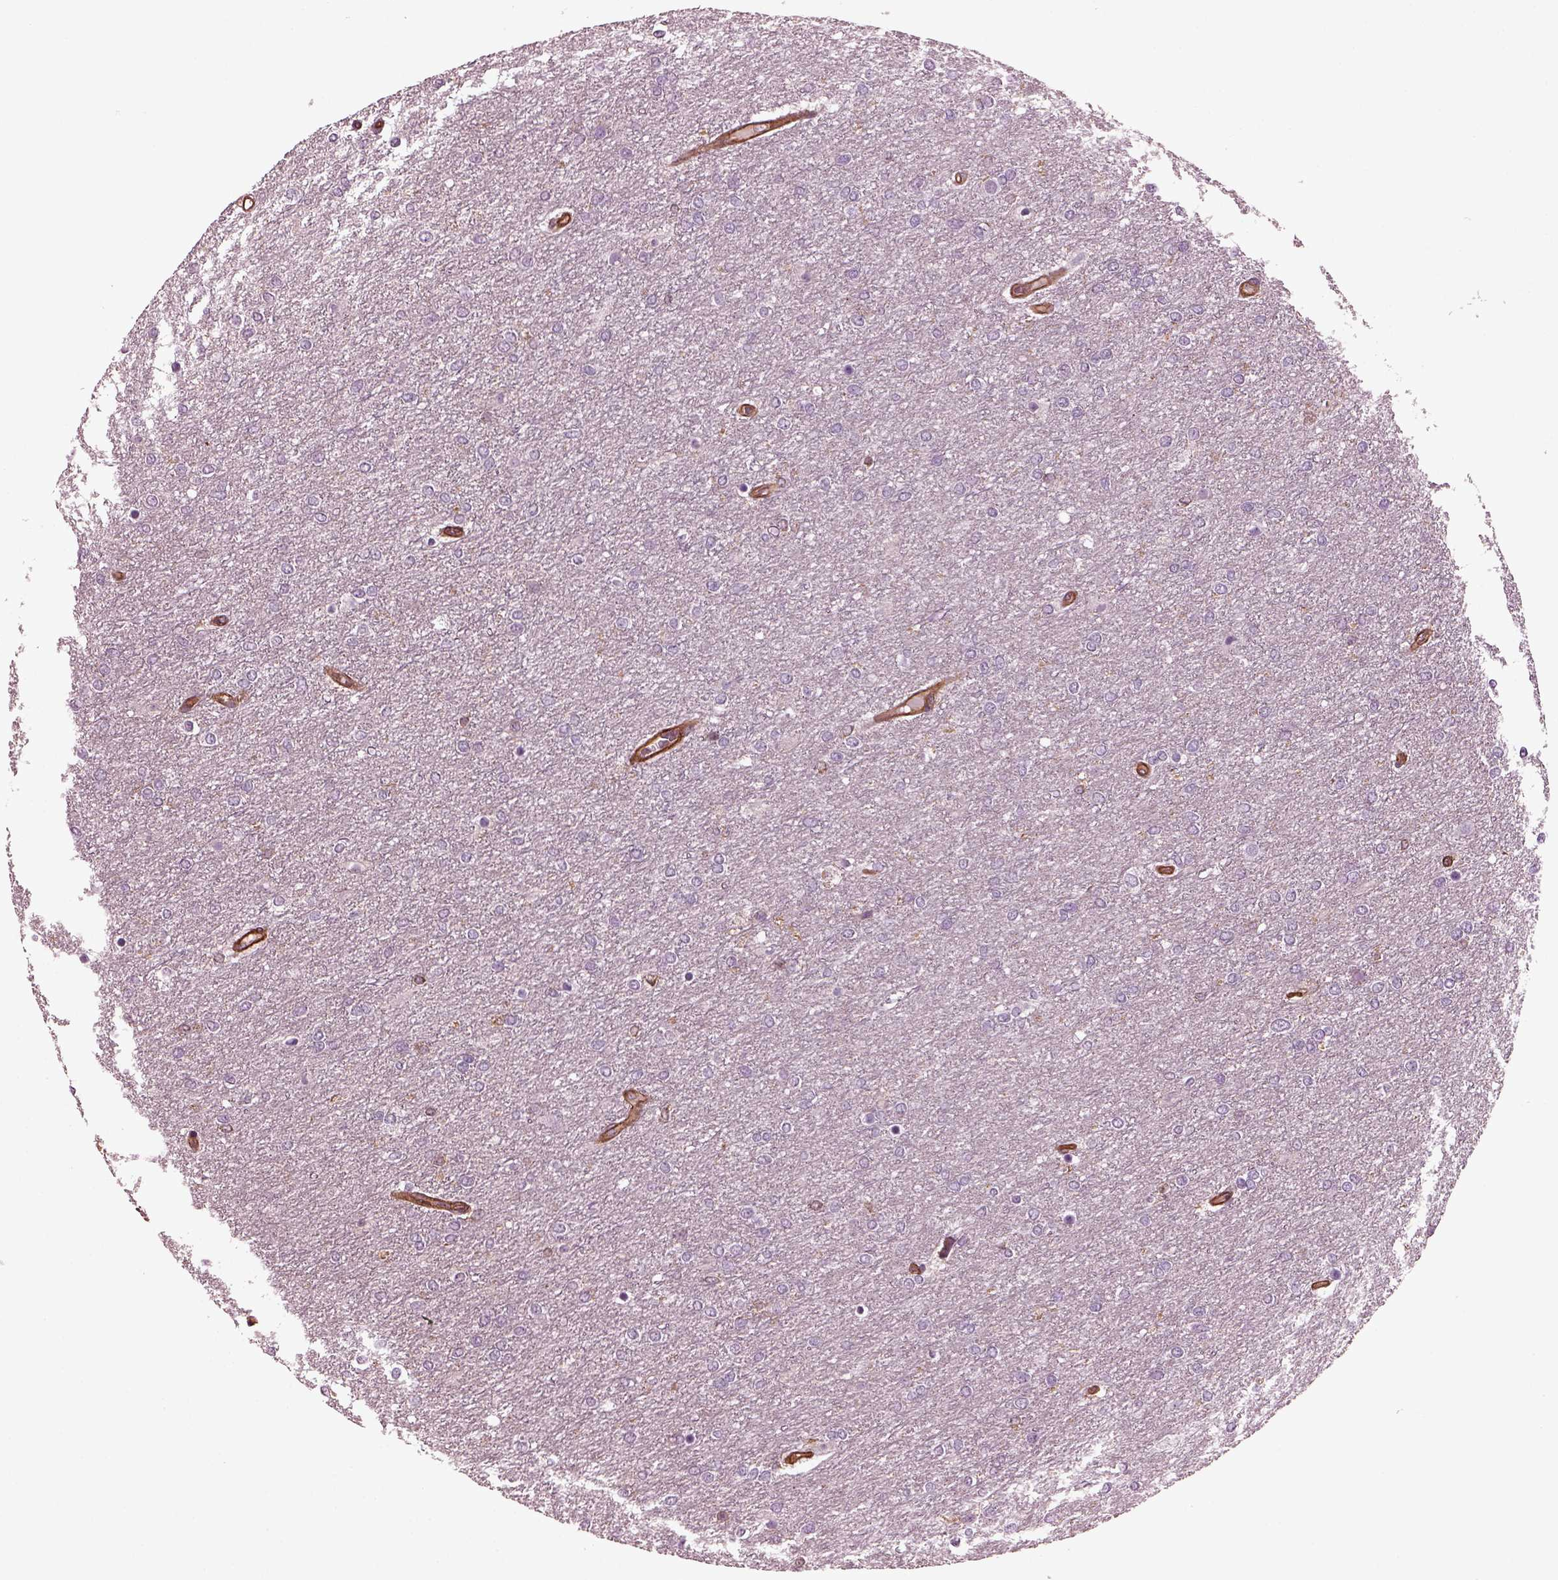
{"staining": {"intensity": "negative", "quantity": "none", "location": "none"}, "tissue": "glioma", "cell_type": "Tumor cells", "image_type": "cancer", "snomed": [{"axis": "morphology", "description": "Glioma, malignant, High grade"}, {"axis": "topography", "description": "Brain"}], "caption": "High magnification brightfield microscopy of glioma stained with DAB (3,3'-diaminobenzidine) (brown) and counterstained with hematoxylin (blue): tumor cells show no significant positivity.", "gene": "MYL6", "patient": {"sex": "female", "age": 61}}